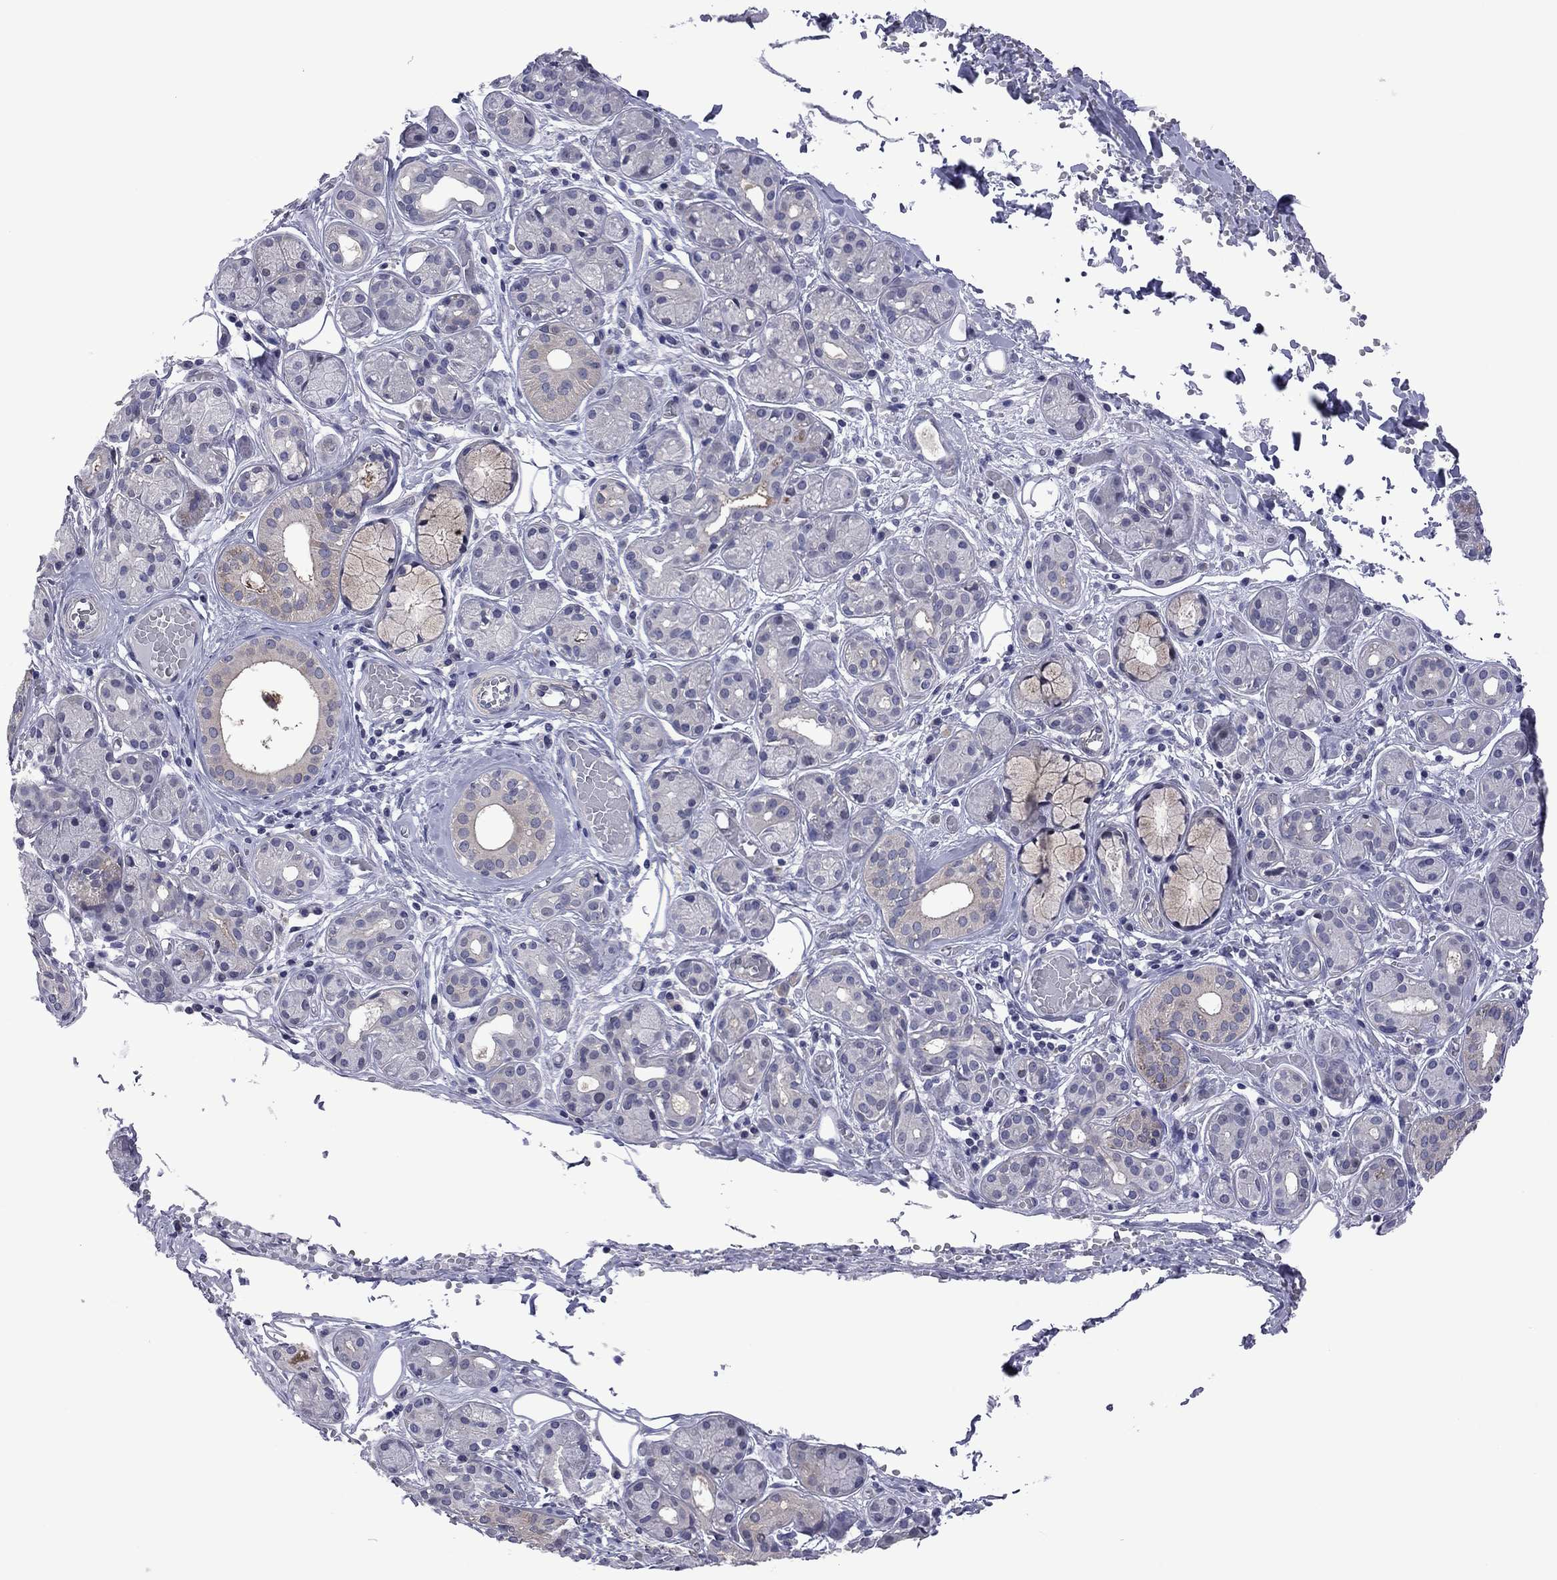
{"staining": {"intensity": "weak", "quantity": "<25%", "location": "cytoplasmic/membranous"}, "tissue": "salivary gland", "cell_type": "Glandular cells", "image_type": "normal", "snomed": [{"axis": "morphology", "description": "Normal tissue, NOS"}, {"axis": "topography", "description": "Salivary gland"}, {"axis": "topography", "description": "Peripheral nerve tissue"}], "caption": "The histopathology image demonstrates no staining of glandular cells in benign salivary gland.", "gene": "POU5F2", "patient": {"sex": "male", "age": 71}}